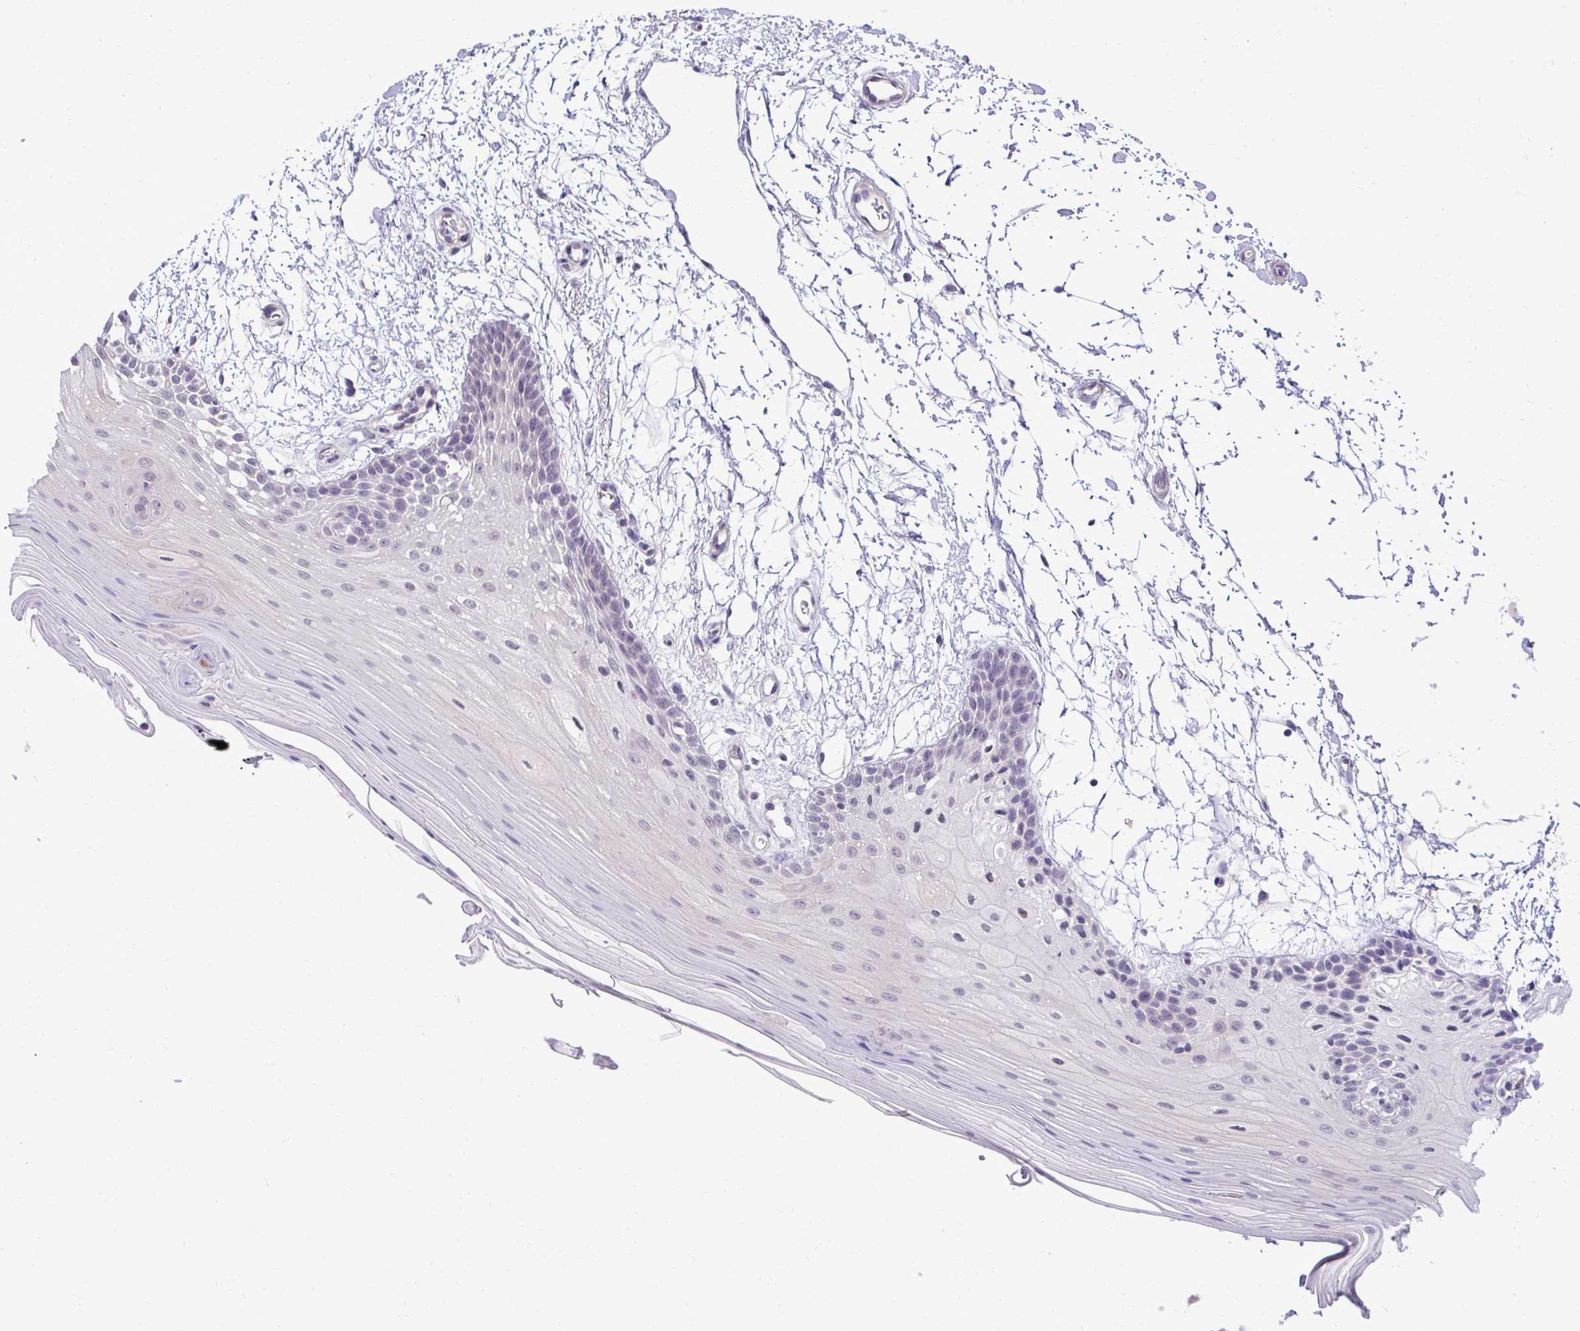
{"staining": {"intensity": "negative", "quantity": "none", "location": "none"}, "tissue": "oral mucosa", "cell_type": "Squamous epithelial cells", "image_type": "normal", "snomed": [{"axis": "morphology", "description": "Normal tissue, NOS"}, {"axis": "morphology", "description": "Squamous cell carcinoma, NOS"}, {"axis": "topography", "description": "Oral tissue"}, {"axis": "topography", "description": "Tounge, NOS"}, {"axis": "topography", "description": "Head-Neck"}], "caption": "Squamous epithelial cells are negative for protein expression in benign human oral mucosa. (Immunohistochemistry (ihc), brightfield microscopy, high magnification).", "gene": "SLC30A3", "patient": {"sex": "male", "age": 62}}